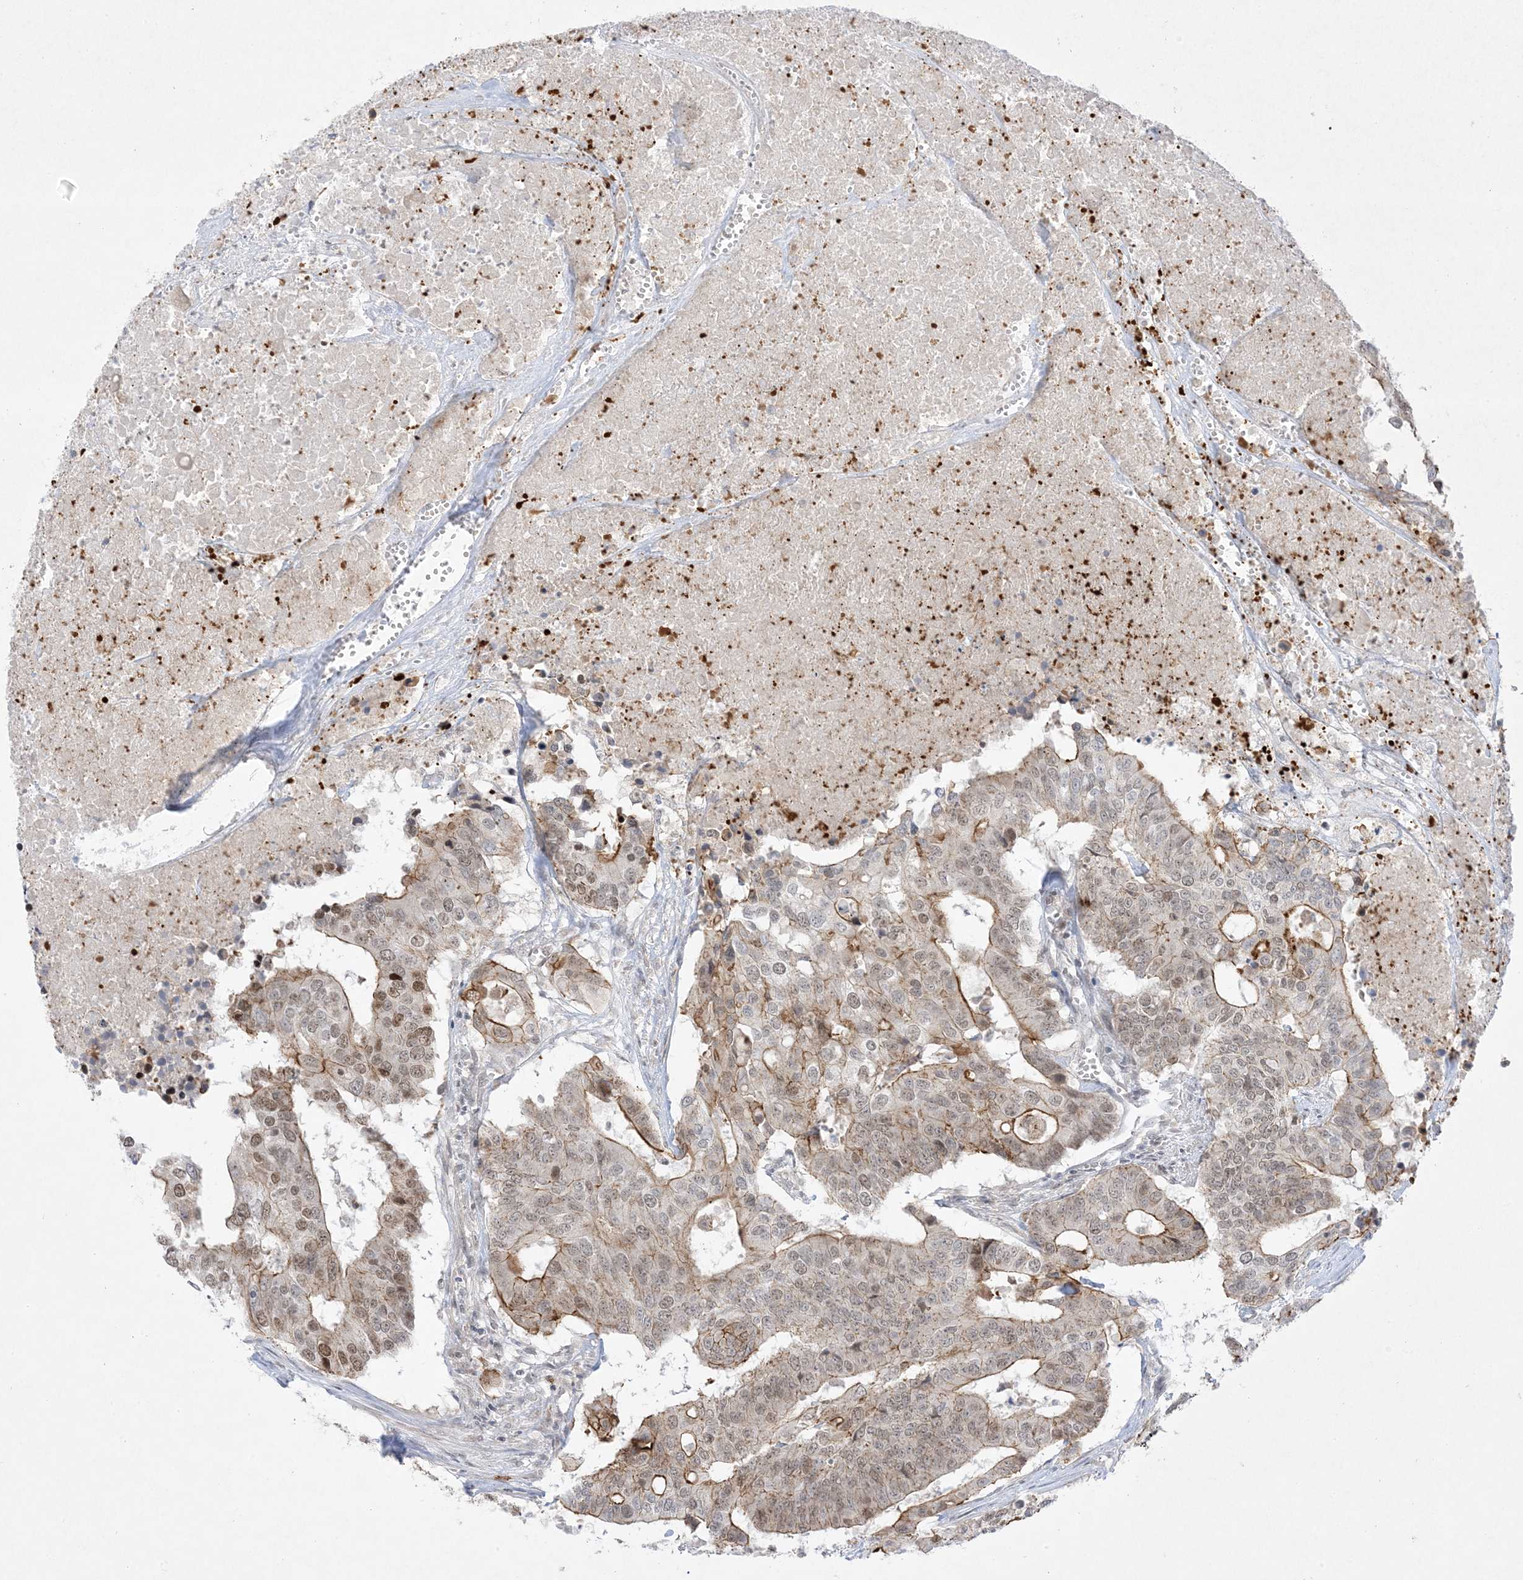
{"staining": {"intensity": "moderate", "quantity": ">75%", "location": "cytoplasmic/membranous,nuclear"}, "tissue": "colorectal cancer", "cell_type": "Tumor cells", "image_type": "cancer", "snomed": [{"axis": "morphology", "description": "Adenocarcinoma, NOS"}, {"axis": "topography", "description": "Colon"}], "caption": "Human colorectal cancer (adenocarcinoma) stained for a protein (brown) shows moderate cytoplasmic/membranous and nuclear positive staining in about >75% of tumor cells.", "gene": "PTK6", "patient": {"sex": "male", "age": 77}}